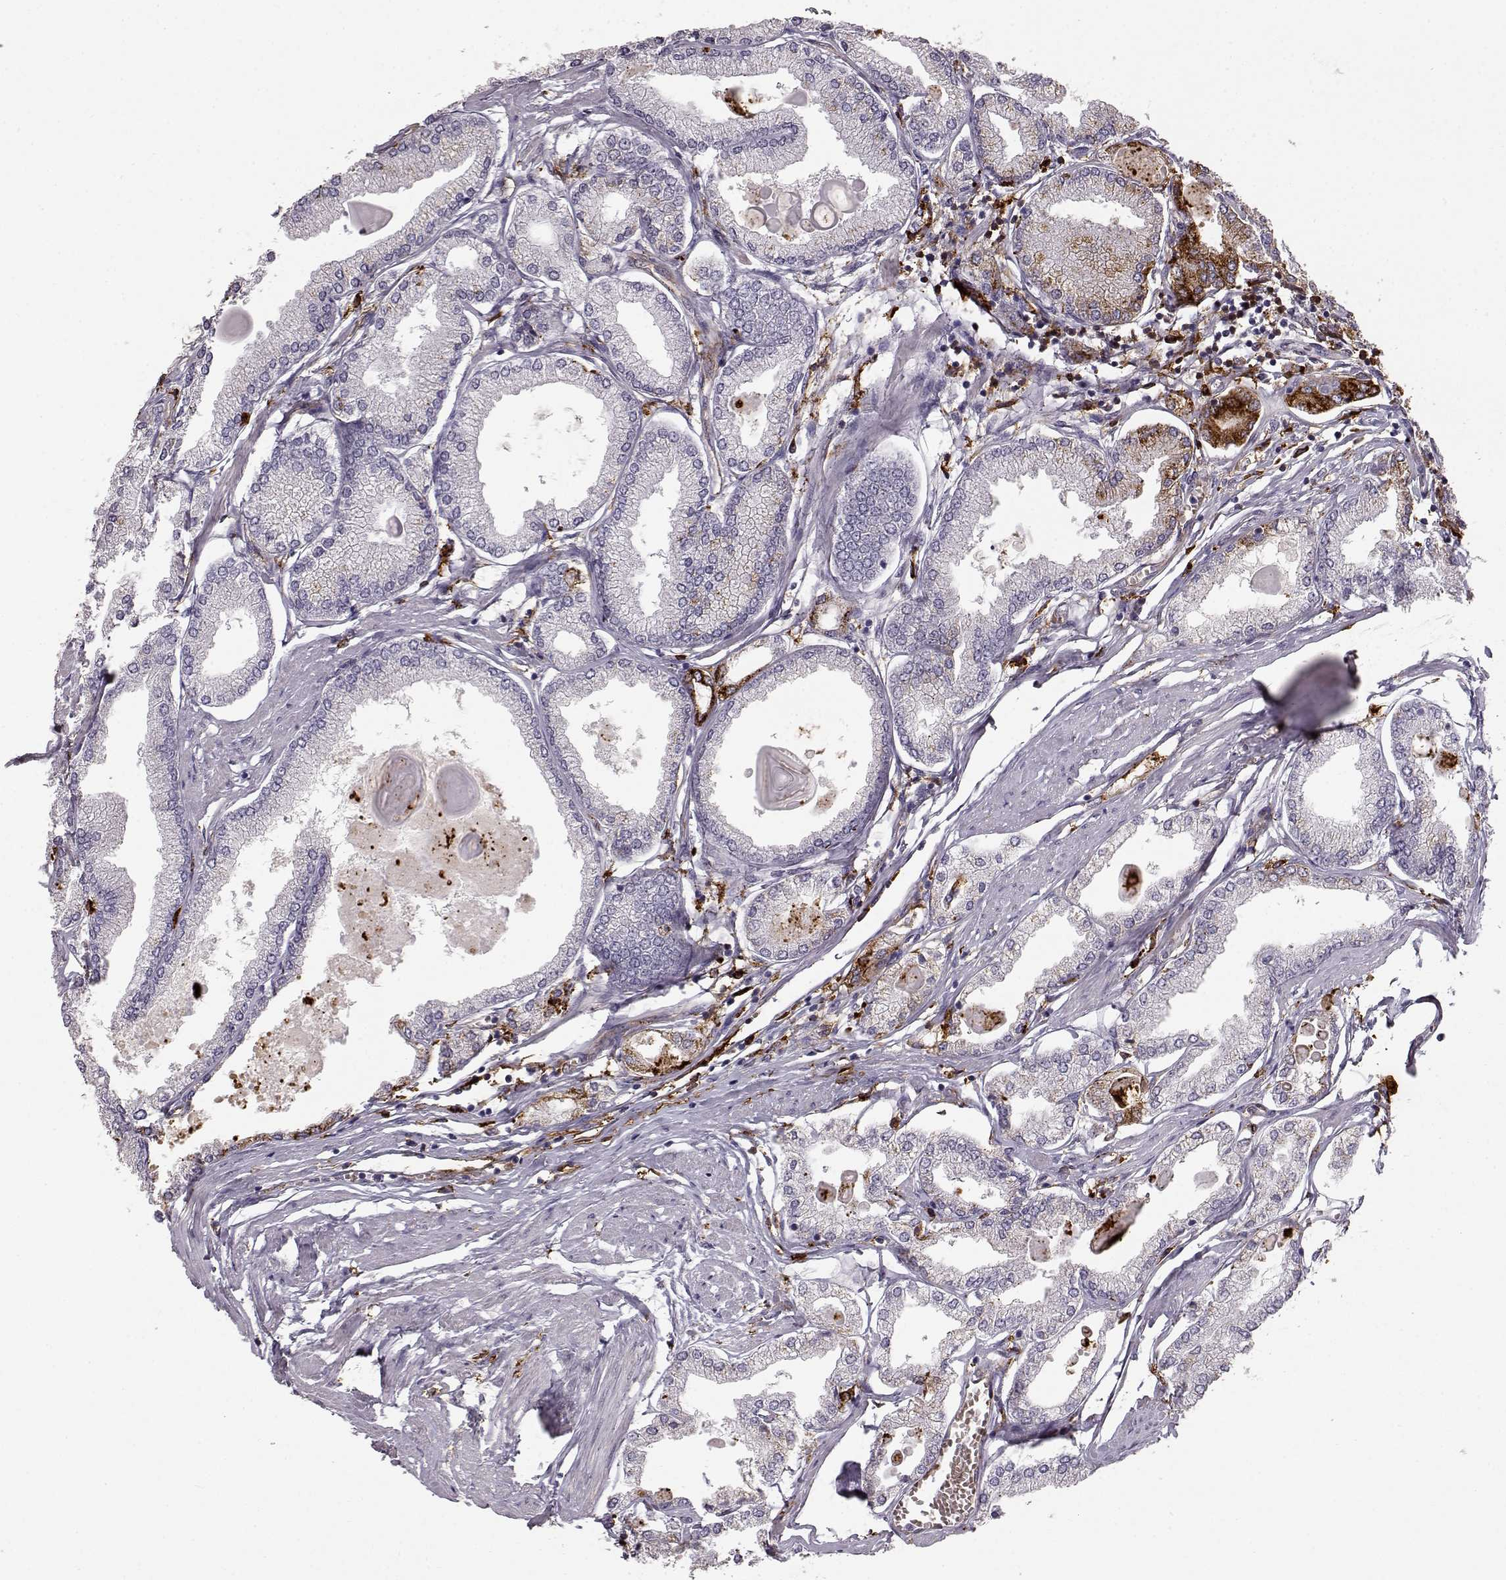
{"staining": {"intensity": "negative", "quantity": "none", "location": "none"}, "tissue": "prostate cancer", "cell_type": "Tumor cells", "image_type": "cancer", "snomed": [{"axis": "morphology", "description": "Adenocarcinoma, High grade"}, {"axis": "topography", "description": "Prostate"}], "caption": "Tumor cells show no significant protein positivity in high-grade adenocarcinoma (prostate). The staining was performed using DAB (3,3'-diaminobenzidine) to visualize the protein expression in brown, while the nuclei were stained in blue with hematoxylin (Magnification: 20x).", "gene": "CCNF", "patient": {"sex": "male", "age": 68}}